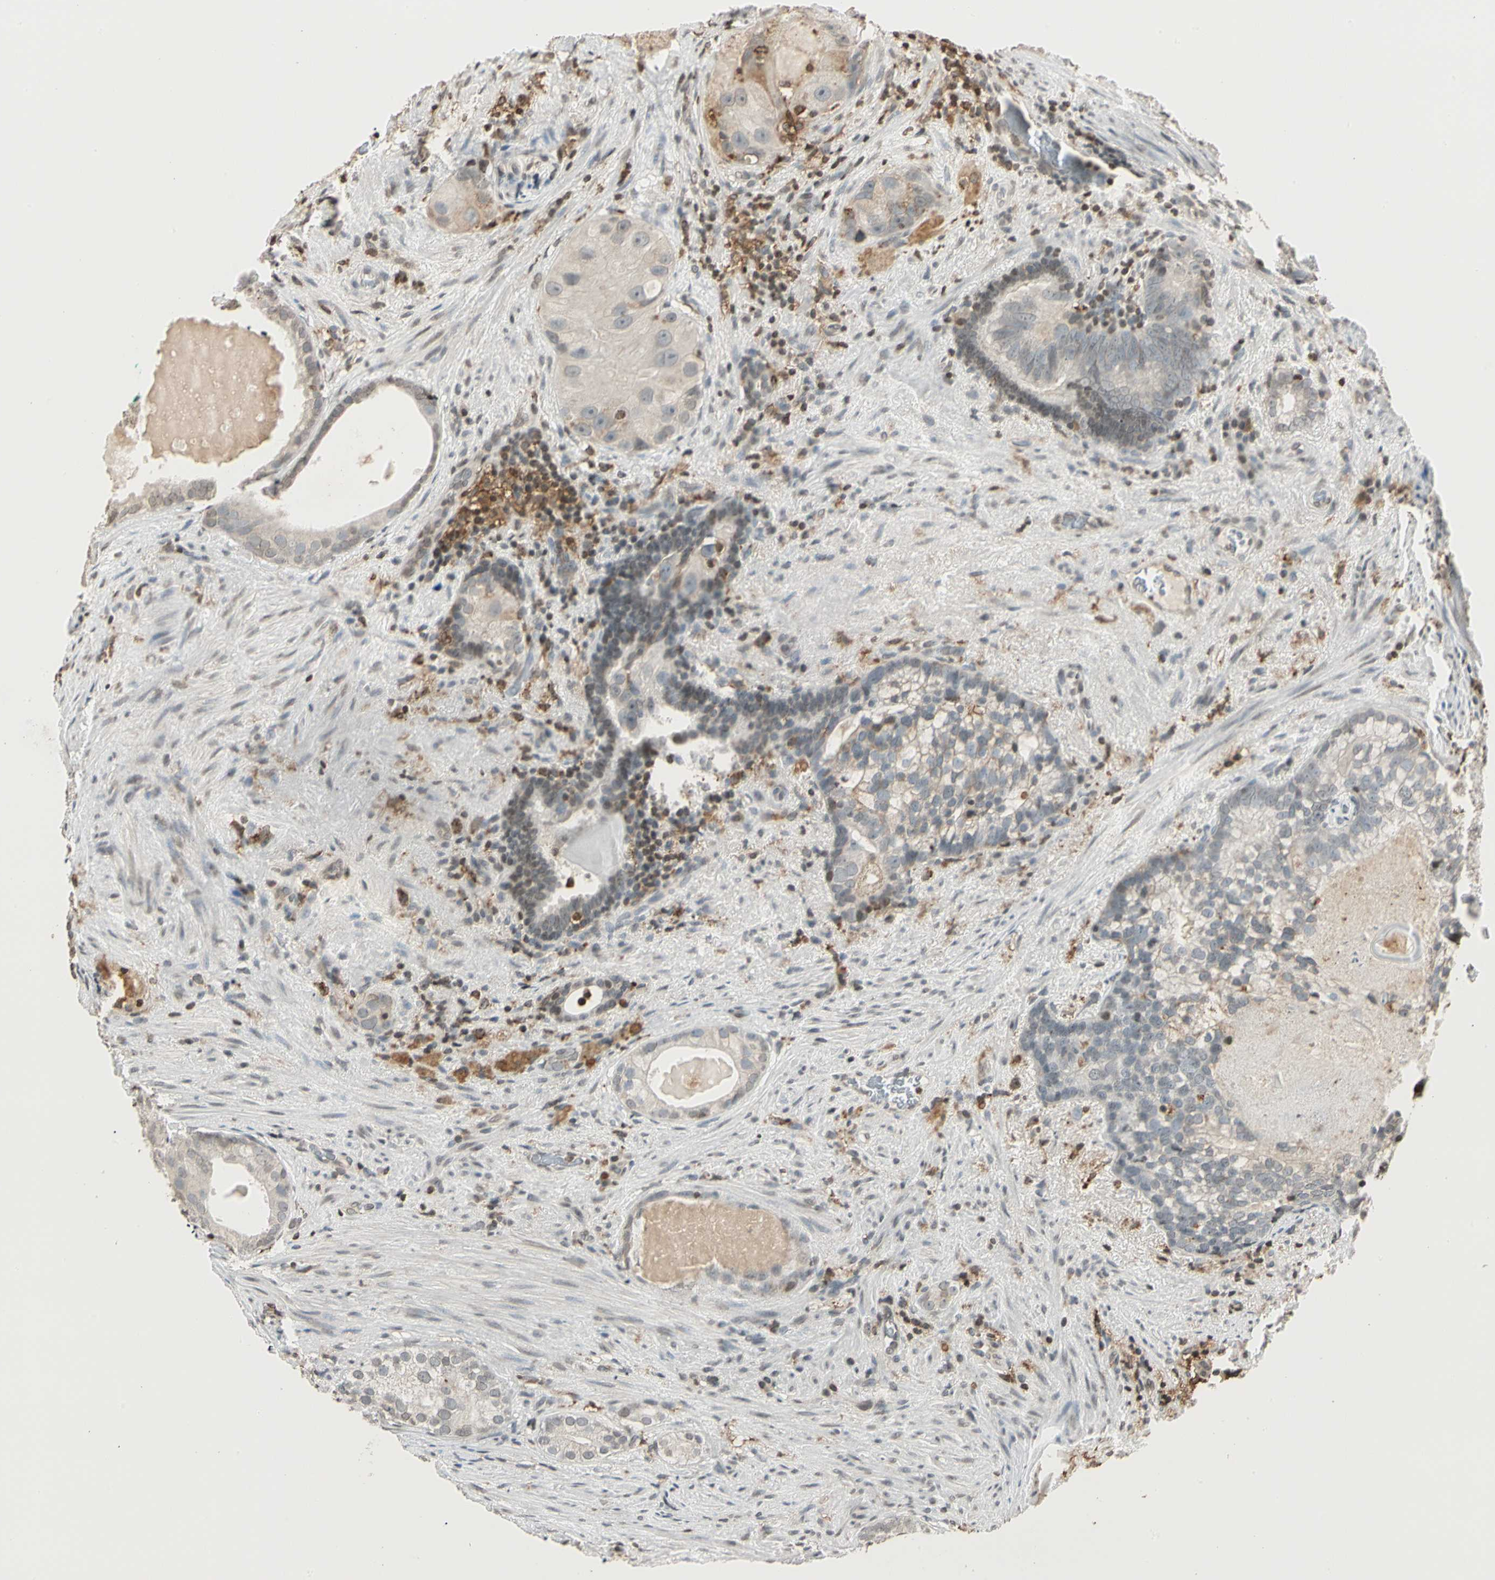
{"staining": {"intensity": "weak", "quantity": "25%-75%", "location": "cytoplasmic/membranous,nuclear"}, "tissue": "prostate cancer", "cell_type": "Tumor cells", "image_type": "cancer", "snomed": [{"axis": "morphology", "description": "Adenocarcinoma, High grade"}, {"axis": "topography", "description": "Prostate"}], "caption": "There is low levels of weak cytoplasmic/membranous and nuclear positivity in tumor cells of prostate high-grade adenocarcinoma, as demonstrated by immunohistochemical staining (brown color).", "gene": "FER", "patient": {"sex": "male", "age": 66}}